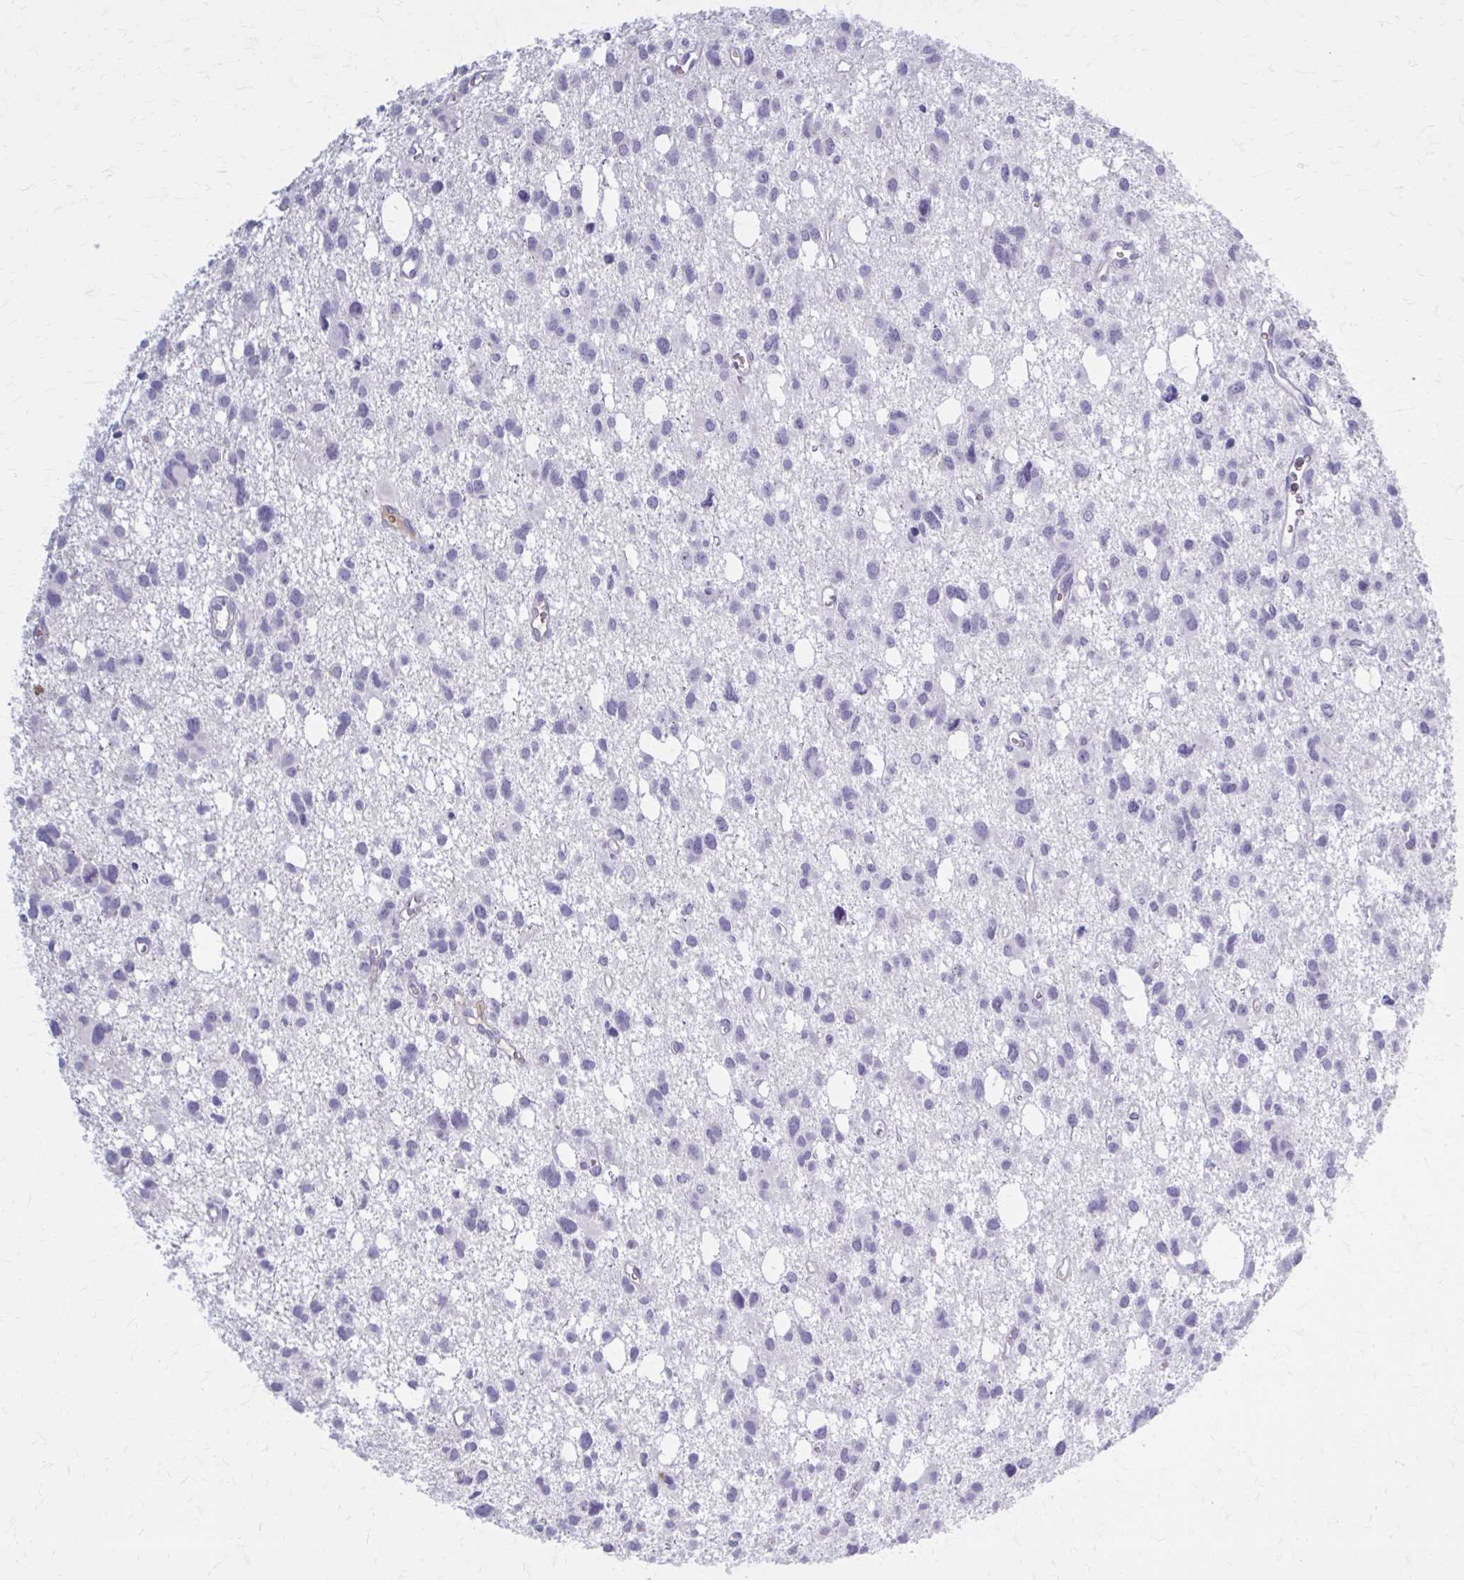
{"staining": {"intensity": "negative", "quantity": "none", "location": "none"}, "tissue": "glioma", "cell_type": "Tumor cells", "image_type": "cancer", "snomed": [{"axis": "morphology", "description": "Glioma, malignant, High grade"}, {"axis": "topography", "description": "Brain"}], "caption": "The photomicrograph reveals no staining of tumor cells in malignant high-grade glioma. The staining was performed using DAB to visualize the protein expression in brown, while the nuclei were stained in blue with hematoxylin (Magnification: 20x).", "gene": "SERPIND1", "patient": {"sex": "male", "age": 23}}